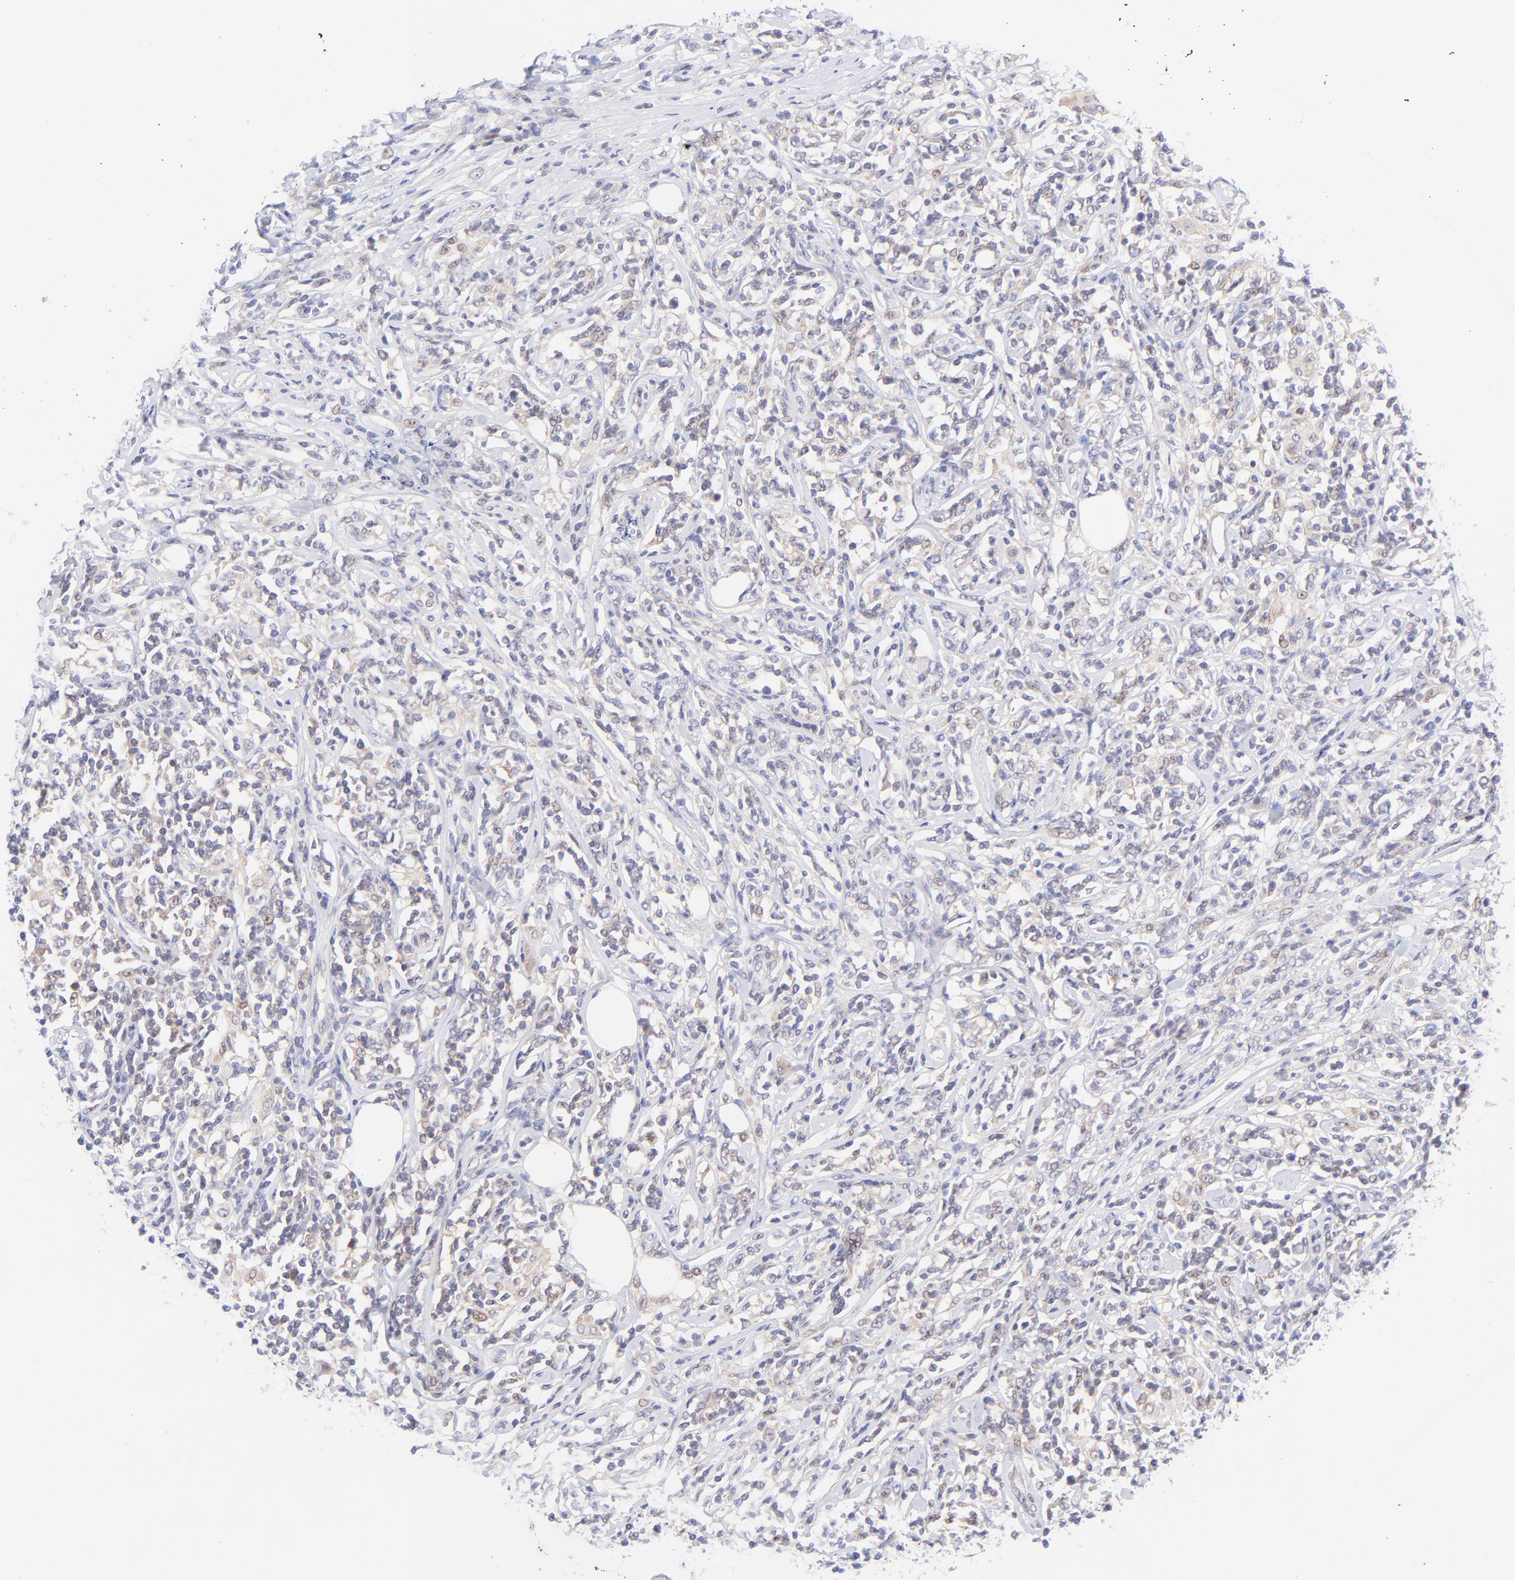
{"staining": {"intensity": "negative", "quantity": "none", "location": "none"}, "tissue": "lymphoma", "cell_type": "Tumor cells", "image_type": "cancer", "snomed": [{"axis": "morphology", "description": "Malignant lymphoma, non-Hodgkin's type, High grade"}, {"axis": "topography", "description": "Lymph node"}], "caption": "Human malignant lymphoma, non-Hodgkin's type (high-grade) stained for a protein using IHC reveals no expression in tumor cells.", "gene": "PBDC1", "patient": {"sex": "female", "age": 84}}